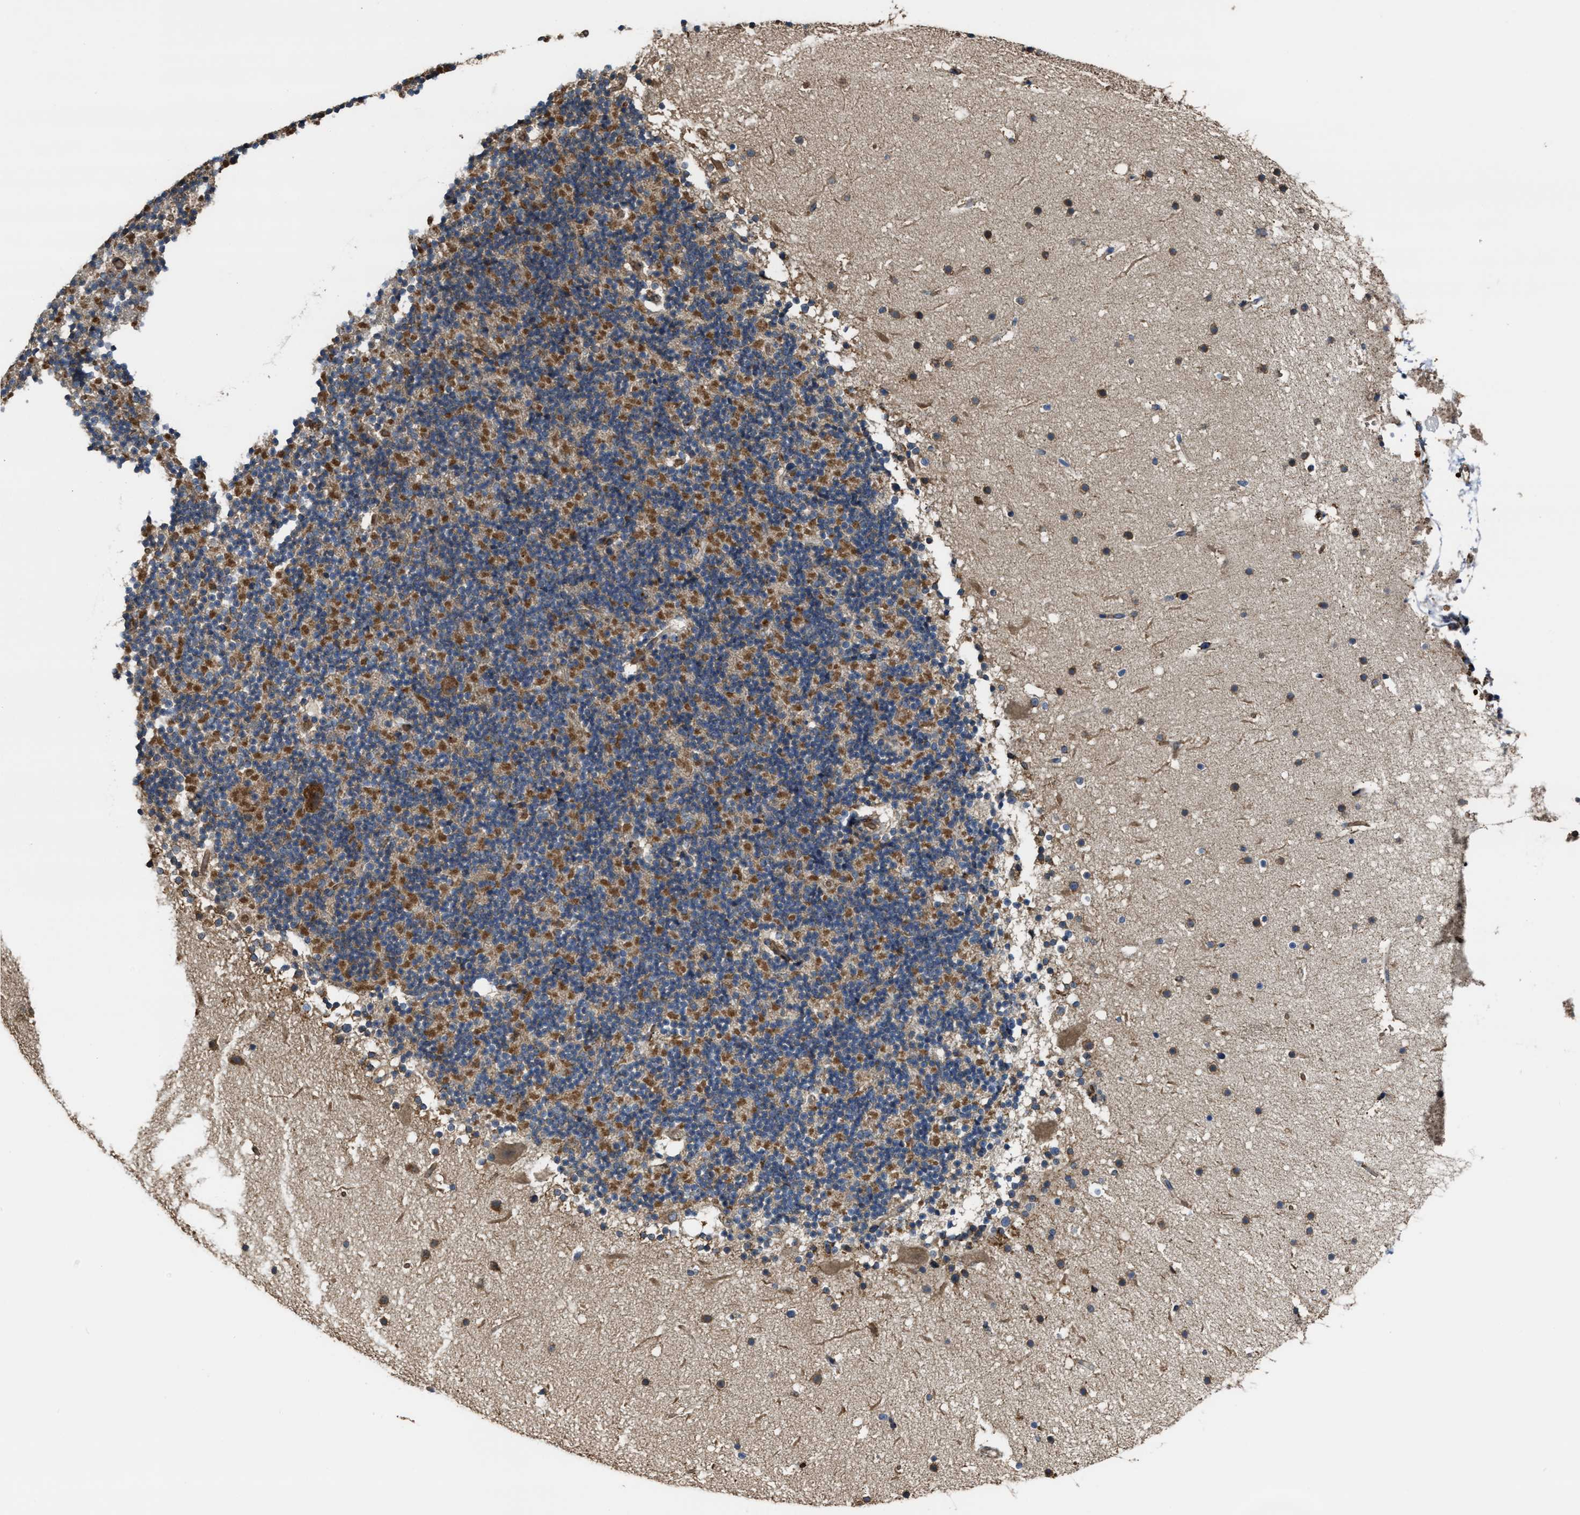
{"staining": {"intensity": "moderate", "quantity": "<25%", "location": "cytoplasmic/membranous"}, "tissue": "cerebellum", "cell_type": "Cells in granular layer", "image_type": "normal", "snomed": [{"axis": "morphology", "description": "Normal tissue, NOS"}, {"axis": "topography", "description": "Cerebellum"}], "caption": "The image reveals a brown stain indicating the presence of a protein in the cytoplasmic/membranous of cells in granular layer in cerebellum. (IHC, brightfield microscopy, high magnification).", "gene": "SELENOM", "patient": {"sex": "male", "age": 57}}